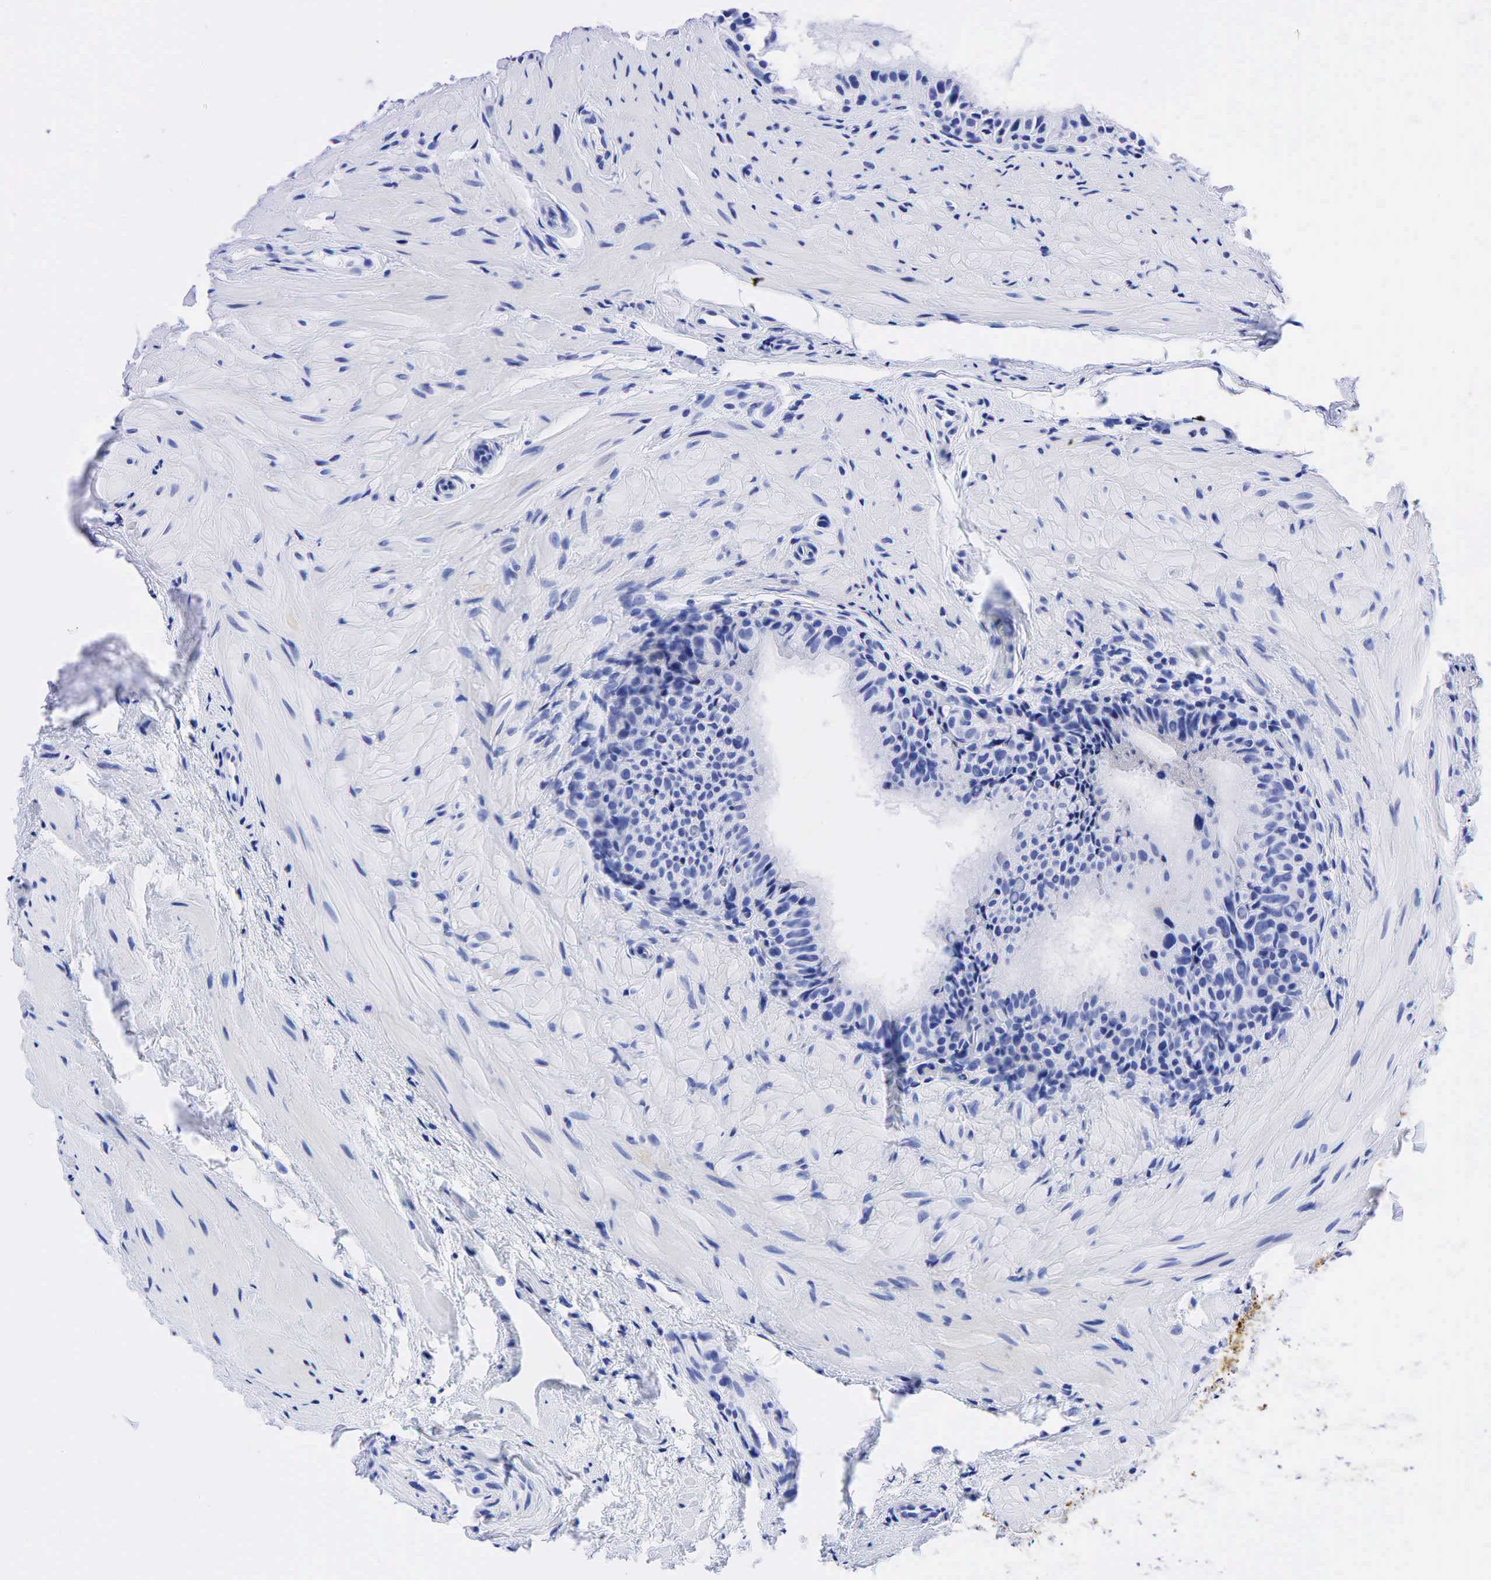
{"staining": {"intensity": "negative", "quantity": "none", "location": "none"}, "tissue": "epididymis", "cell_type": "Glandular cells", "image_type": "normal", "snomed": [{"axis": "morphology", "description": "Normal tissue, NOS"}, {"axis": "topography", "description": "Epididymis"}], "caption": "High magnification brightfield microscopy of normal epididymis stained with DAB (3,3'-diaminobenzidine) (brown) and counterstained with hematoxylin (blue): glandular cells show no significant staining. Brightfield microscopy of immunohistochemistry (IHC) stained with DAB (brown) and hematoxylin (blue), captured at high magnification.", "gene": "CEACAM5", "patient": {"sex": "male", "age": 74}}